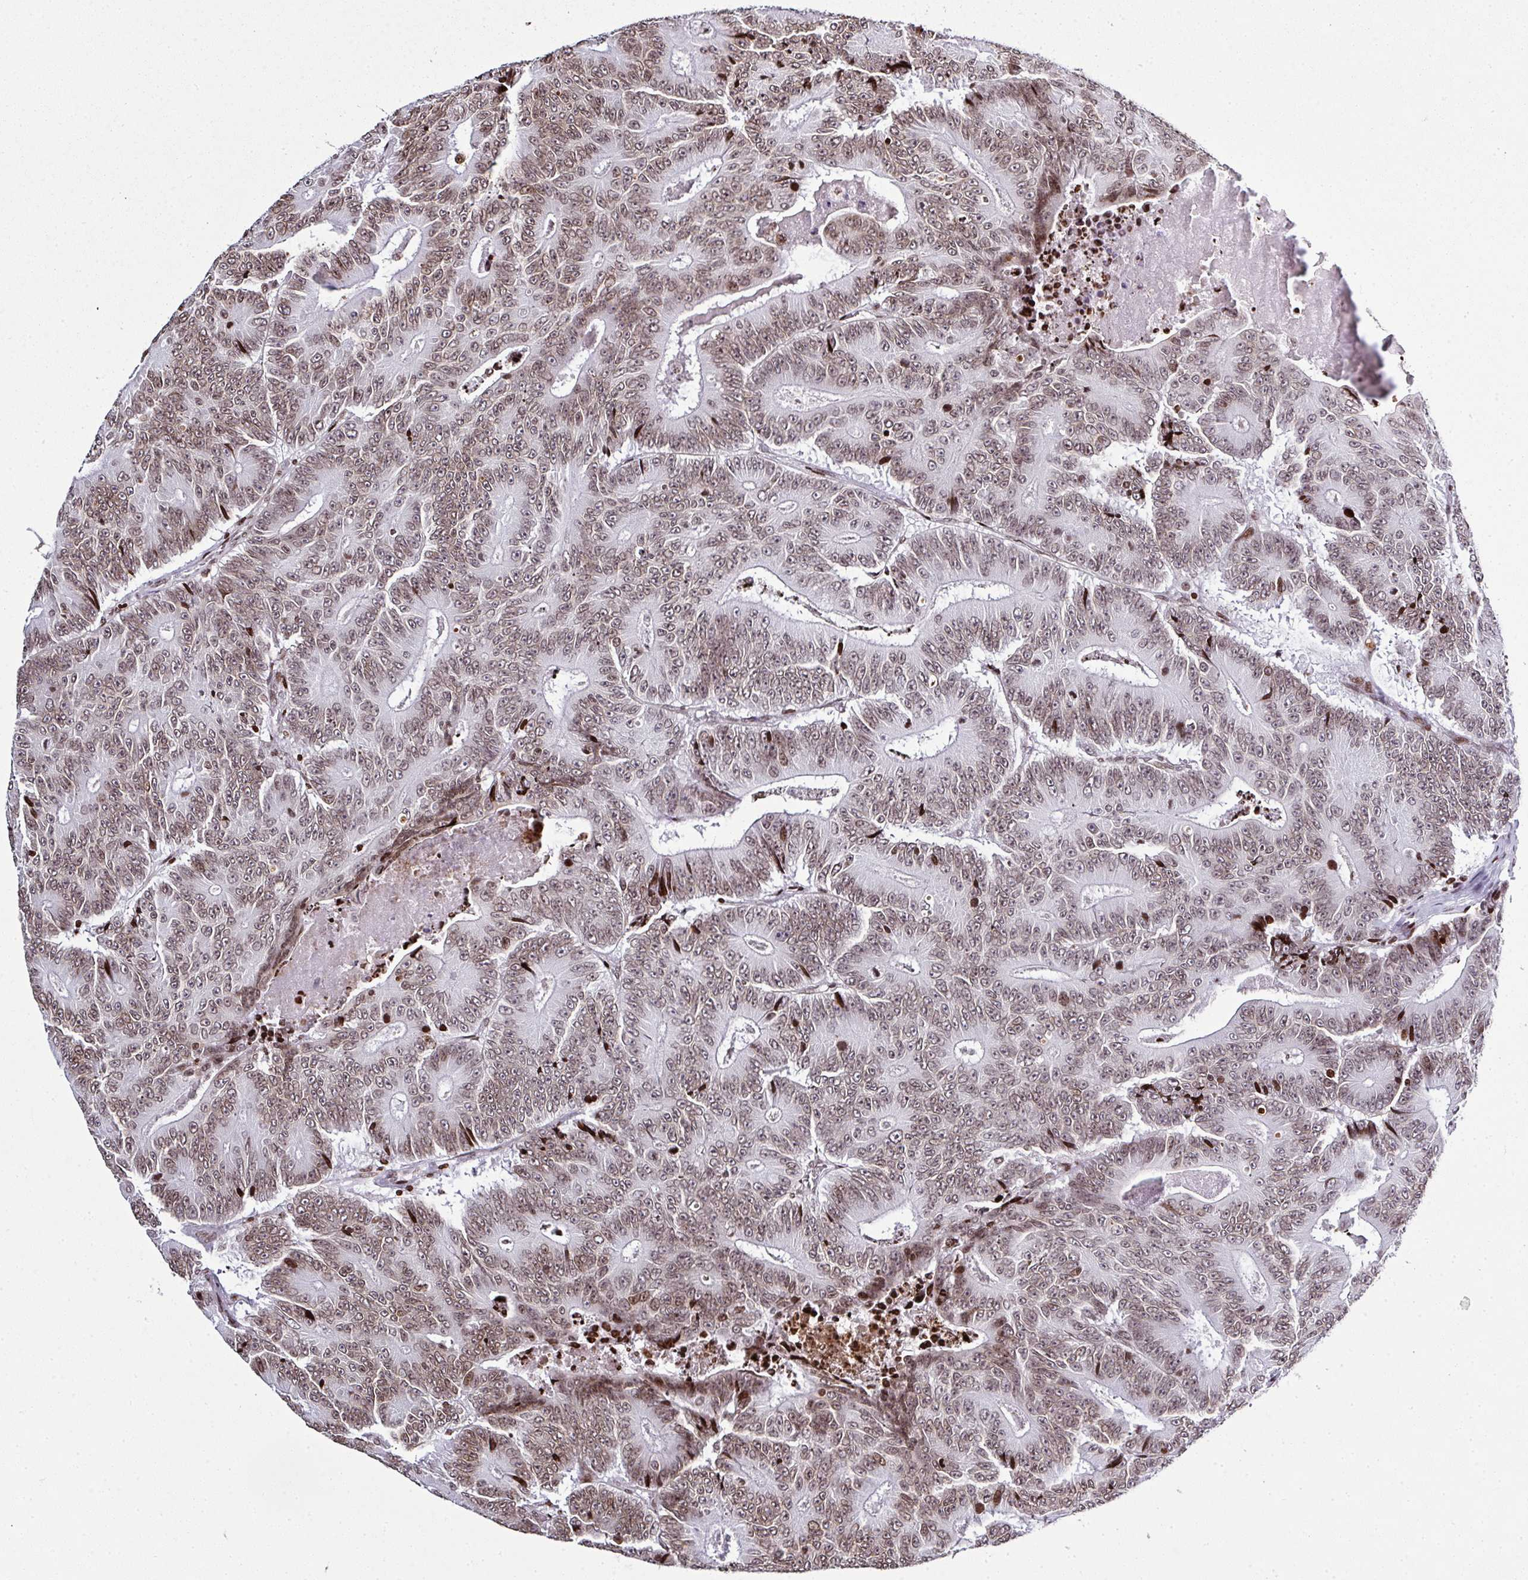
{"staining": {"intensity": "moderate", "quantity": ">75%", "location": "nuclear"}, "tissue": "colorectal cancer", "cell_type": "Tumor cells", "image_type": "cancer", "snomed": [{"axis": "morphology", "description": "Adenocarcinoma, NOS"}, {"axis": "topography", "description": "Colon"}], "caption": "Immunohistochemical staining of colorectal adenocarcinoma displays medium levels of moderate nuclear positivity in approximately >75% of tumor cells. The protein is shown in brown color, while the nuclei are stained blue.", "gene": "RASL11A", "patient": {"sex": "male", "age": 83}}